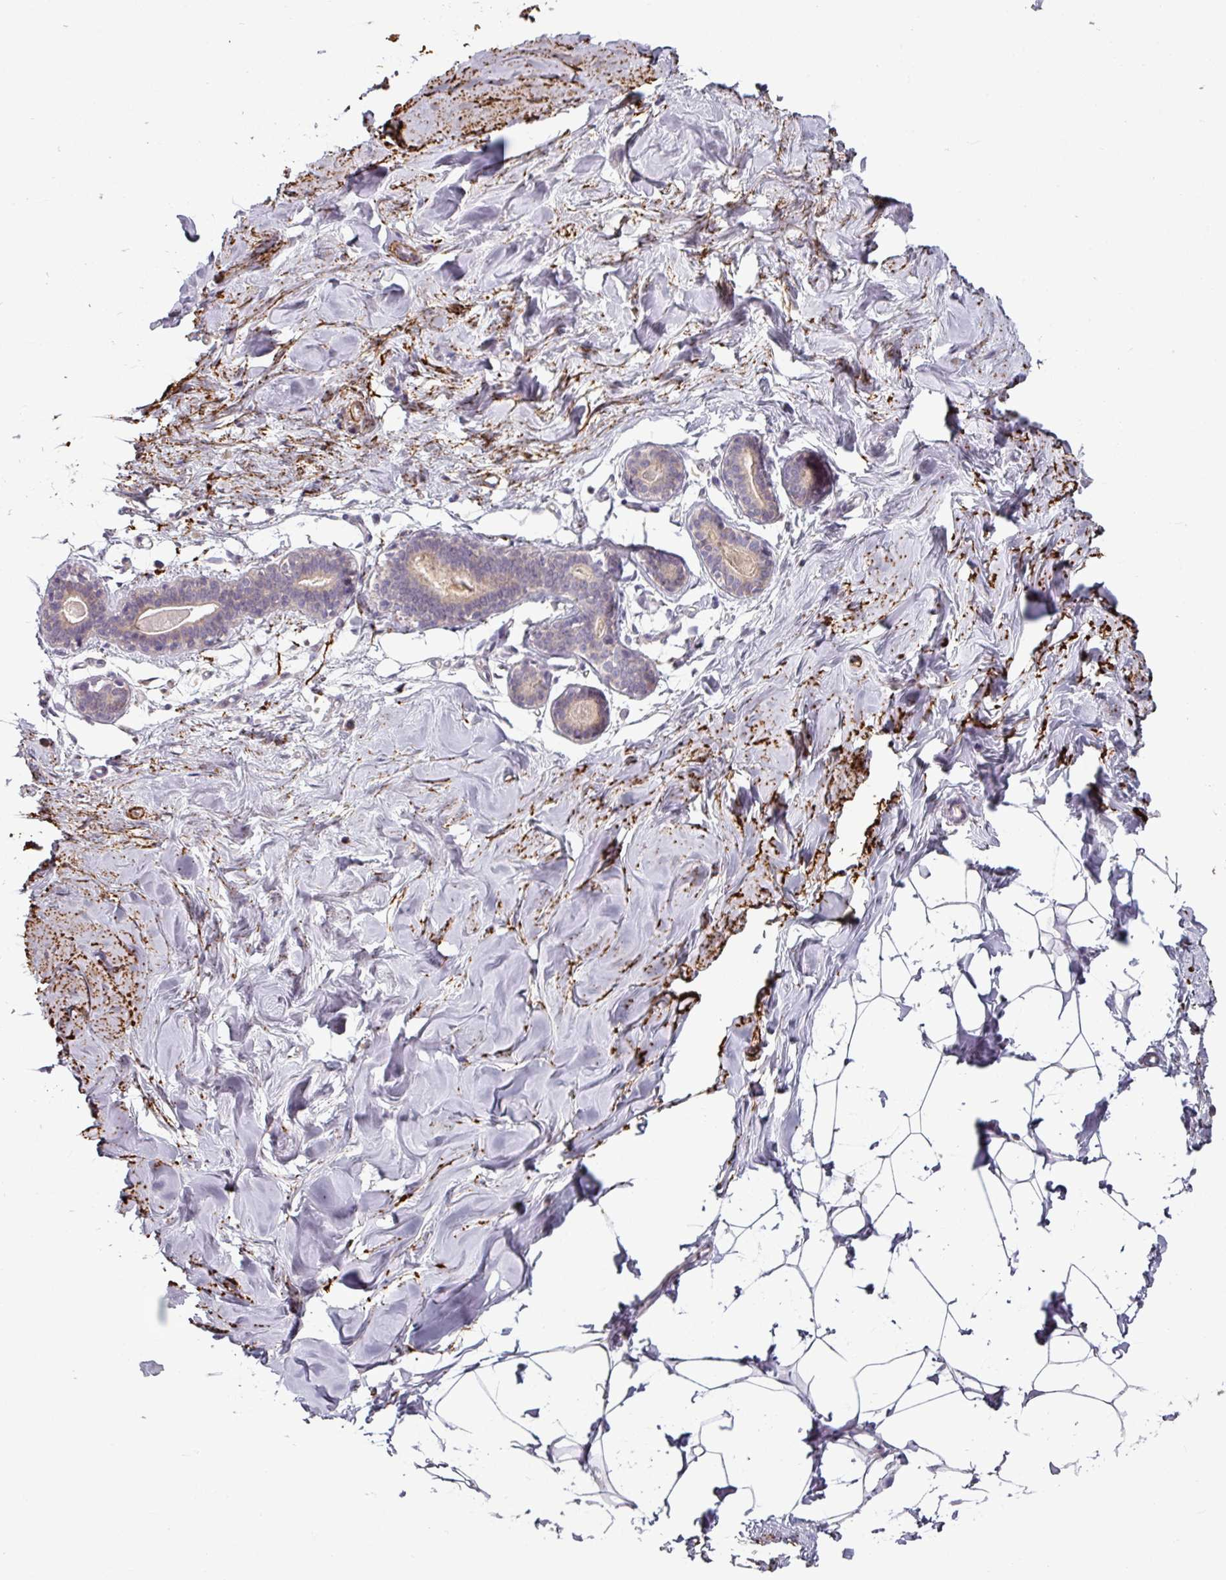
{"staining": {"intensity": "negative", "quantity": "none", "location": "none"}, "tissue": "breast", "cell_type": "Adipocytes", "image_type": "normal", "snomed": [{"axis": "morphology", "description": "Normal tissue, NOS"}, {"axis": "topography", "description": "Breast"}], "caption": "Normal breast was stained to show a protein in brown. There is no significant expression in adipocytes. The staining is performed using DAB brown chromogen with nuclei counter-stained in using hematoxylin.", "gene": "MTMR14", "patient": {"sex": "female", "age": 23}}